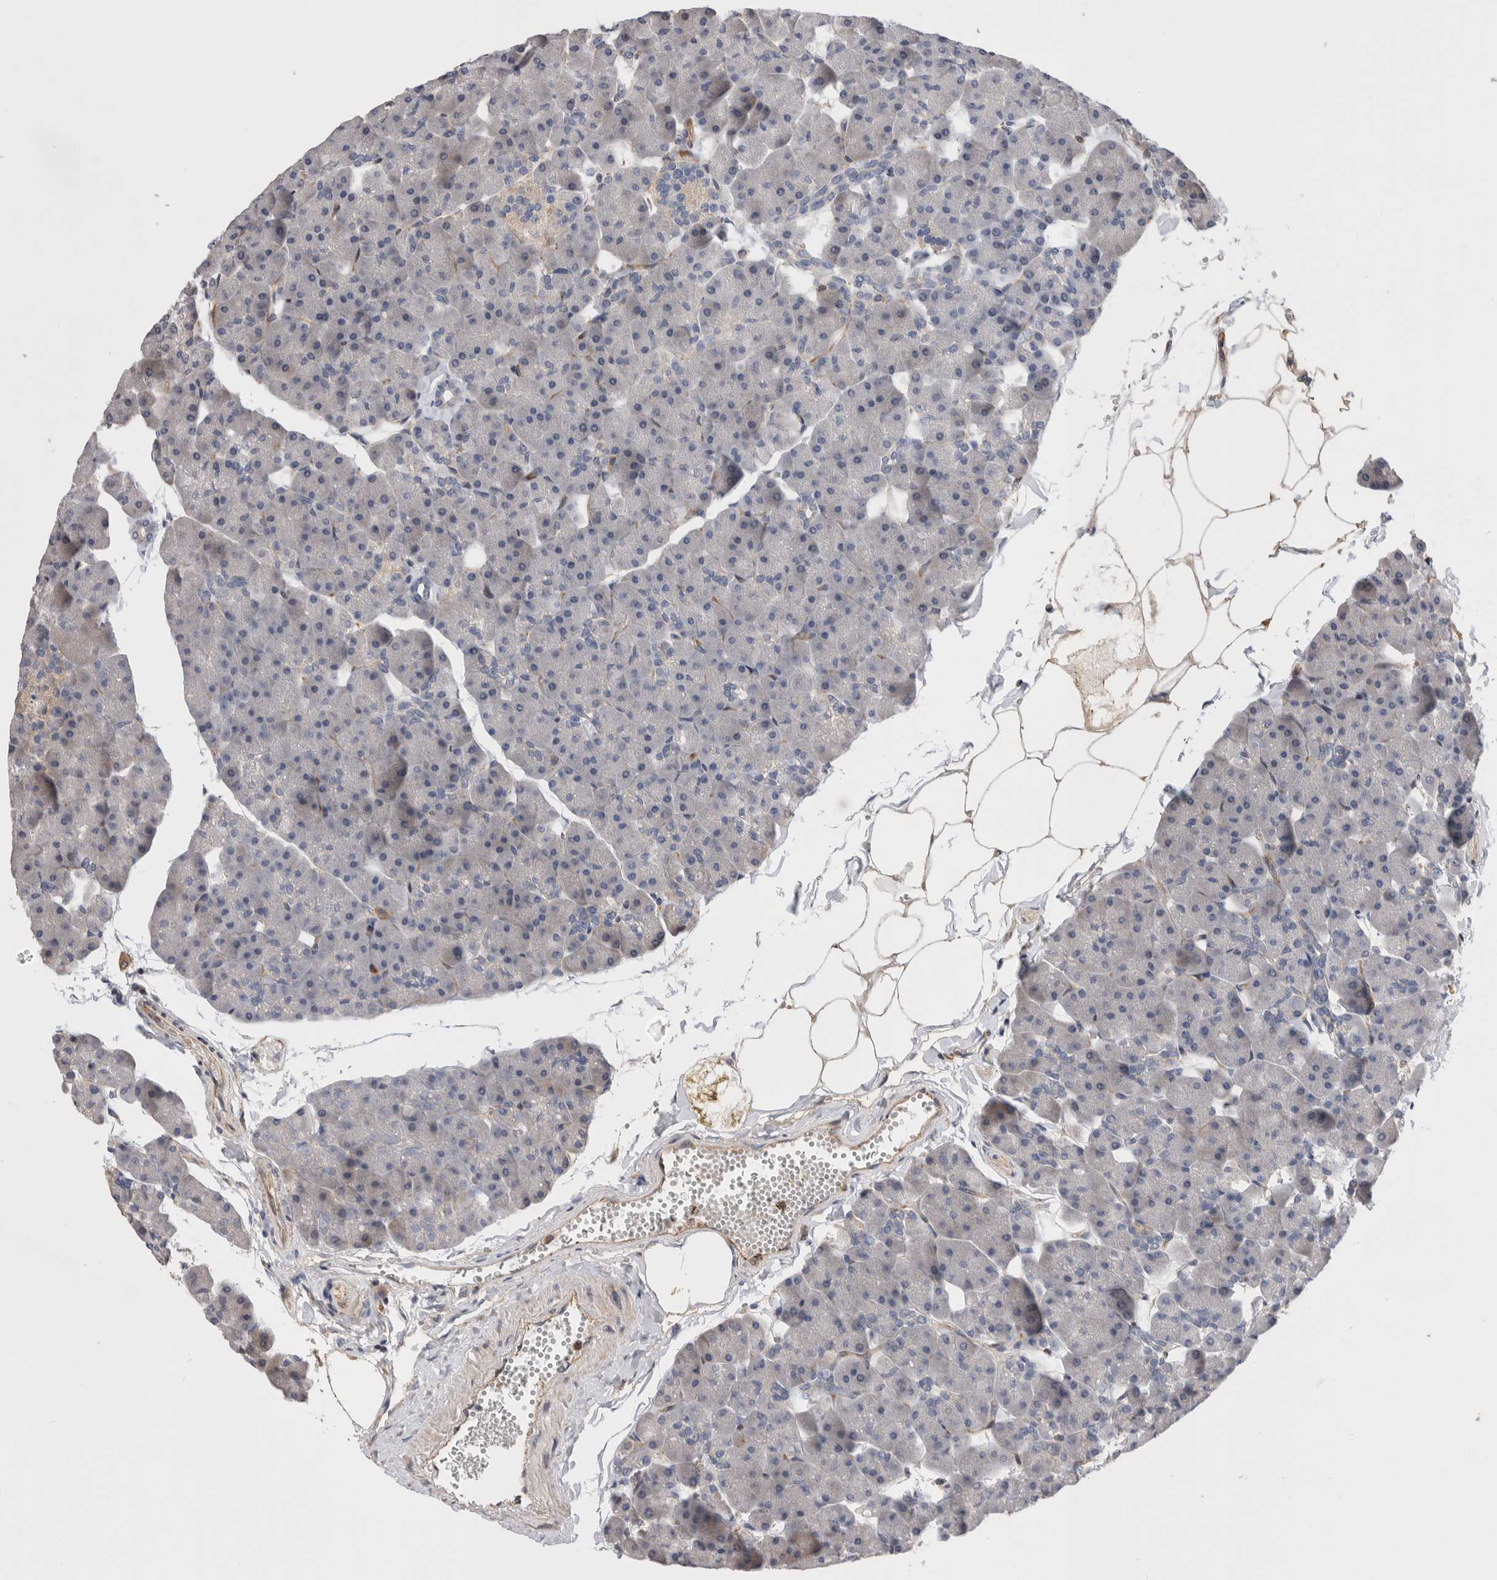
{"staining": {"intensity": "negative", "quantity": "none", "location": "none"}, "tissue": "pancreas", "cell_type": "Exocrine glandular cells", "image_type": "normal", "snomed": [{"axis": "morphology", "description": "Normal tissue, NOS"}, {"axis": "topography", "description": "Pancreas"}], "caption": "This is an immunohistochemistry (IHC) histopathology image of unremarkable pancreas. There is no staining in exocrine glandular cells.", "gene": "BNIP2", "patient": {"sex": "male", "age": 35}}